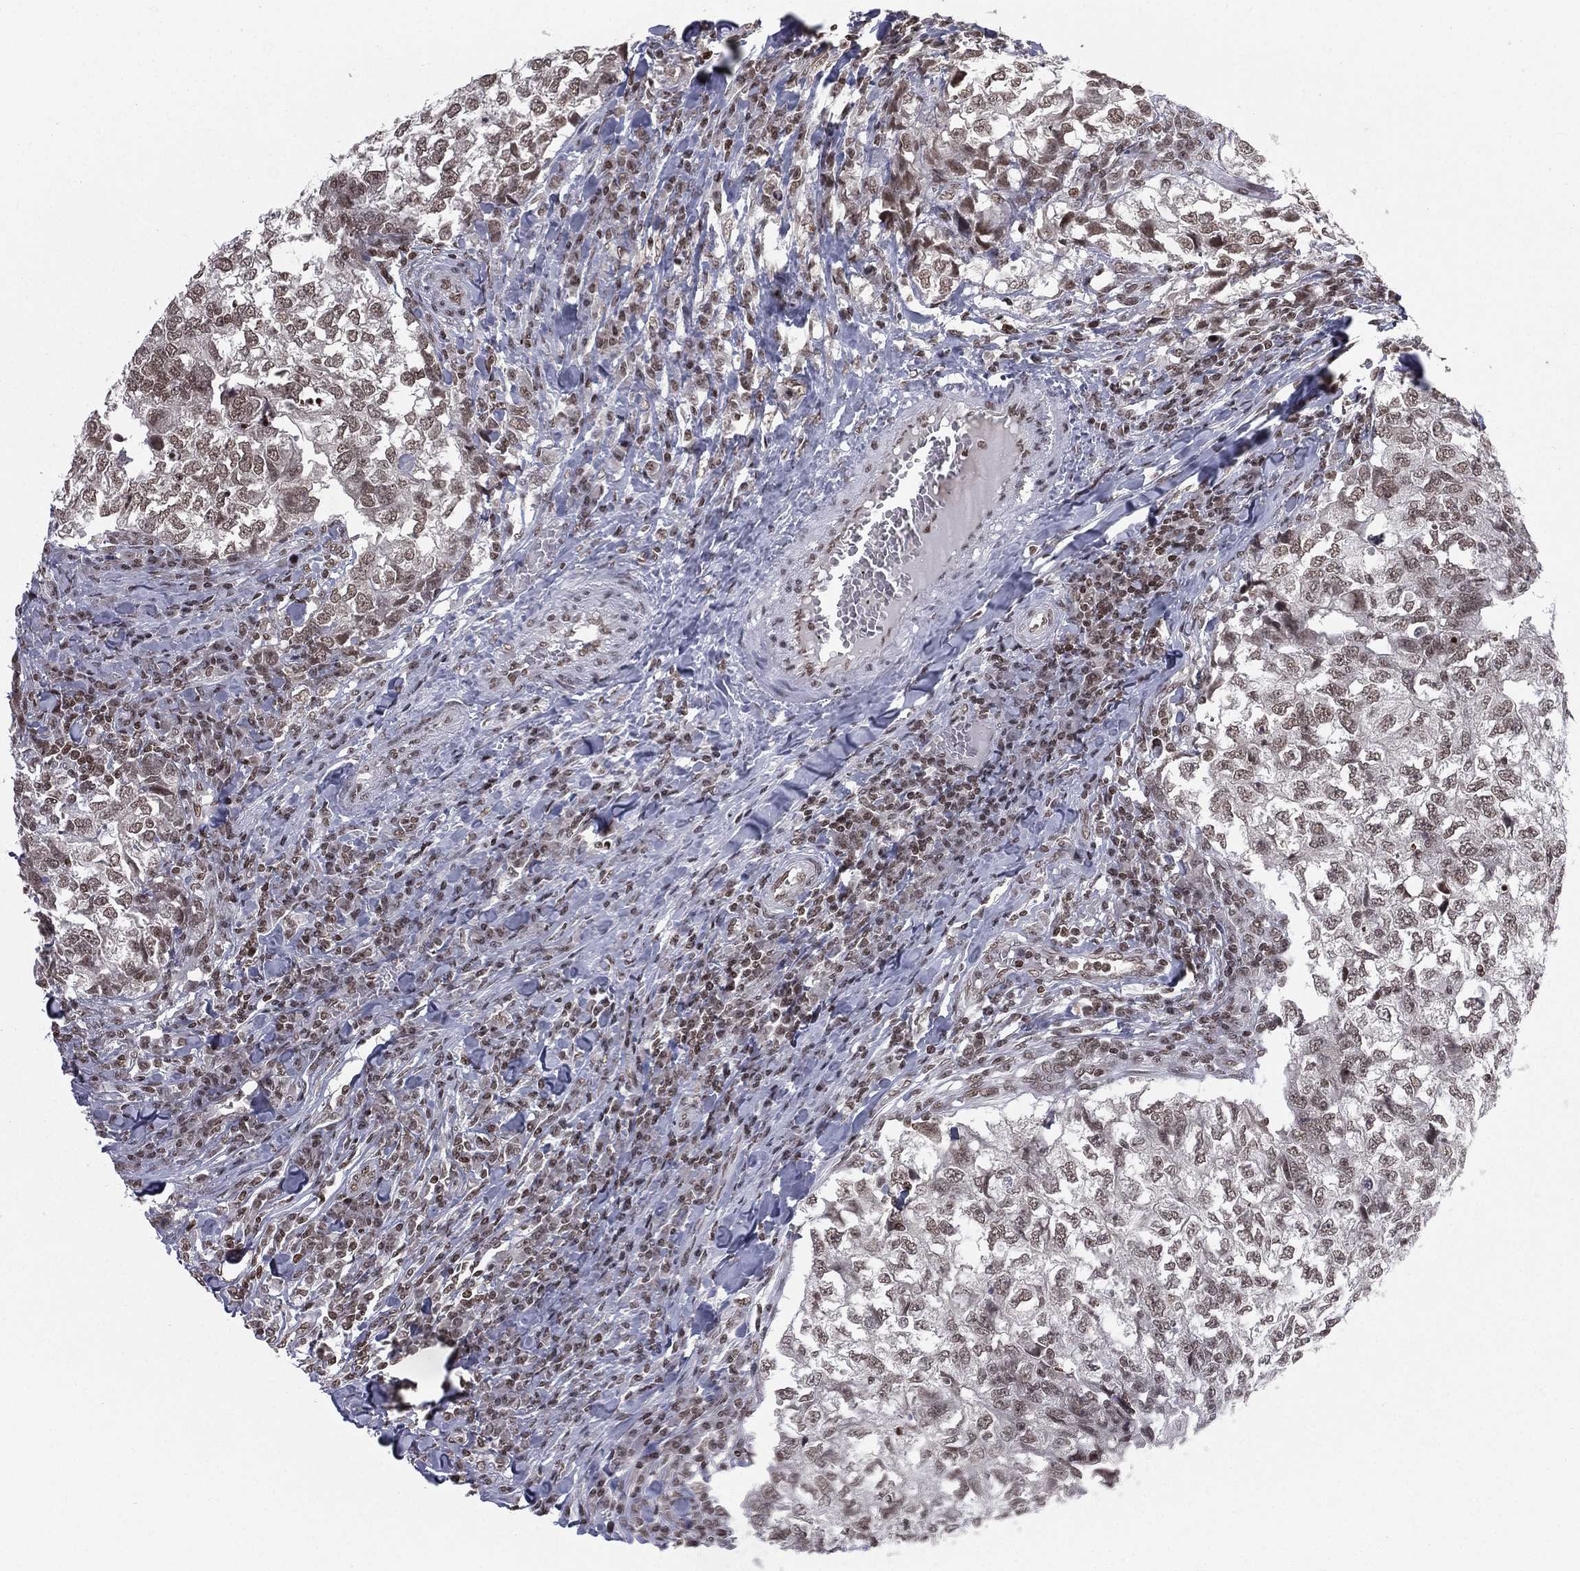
{"staining": {"intensity": "weak", "quantity": "25%-75%", "location": "nuclear"}, "tissue": "breast cancer", "cell_type": "Tumor cells", "image_type": "cancer", "snomed": [{"axis": "morphology", "description": "Duct carcinoma"}, {"axis": "topography", "description": "Breast"}], "caption": "Tumor cells show low levels of weak nuclear positivity in approximately 25%-75% of cells in human breast cancer.", "gene": "RFX7", "patient": {"sex": "female", "age": 30}}